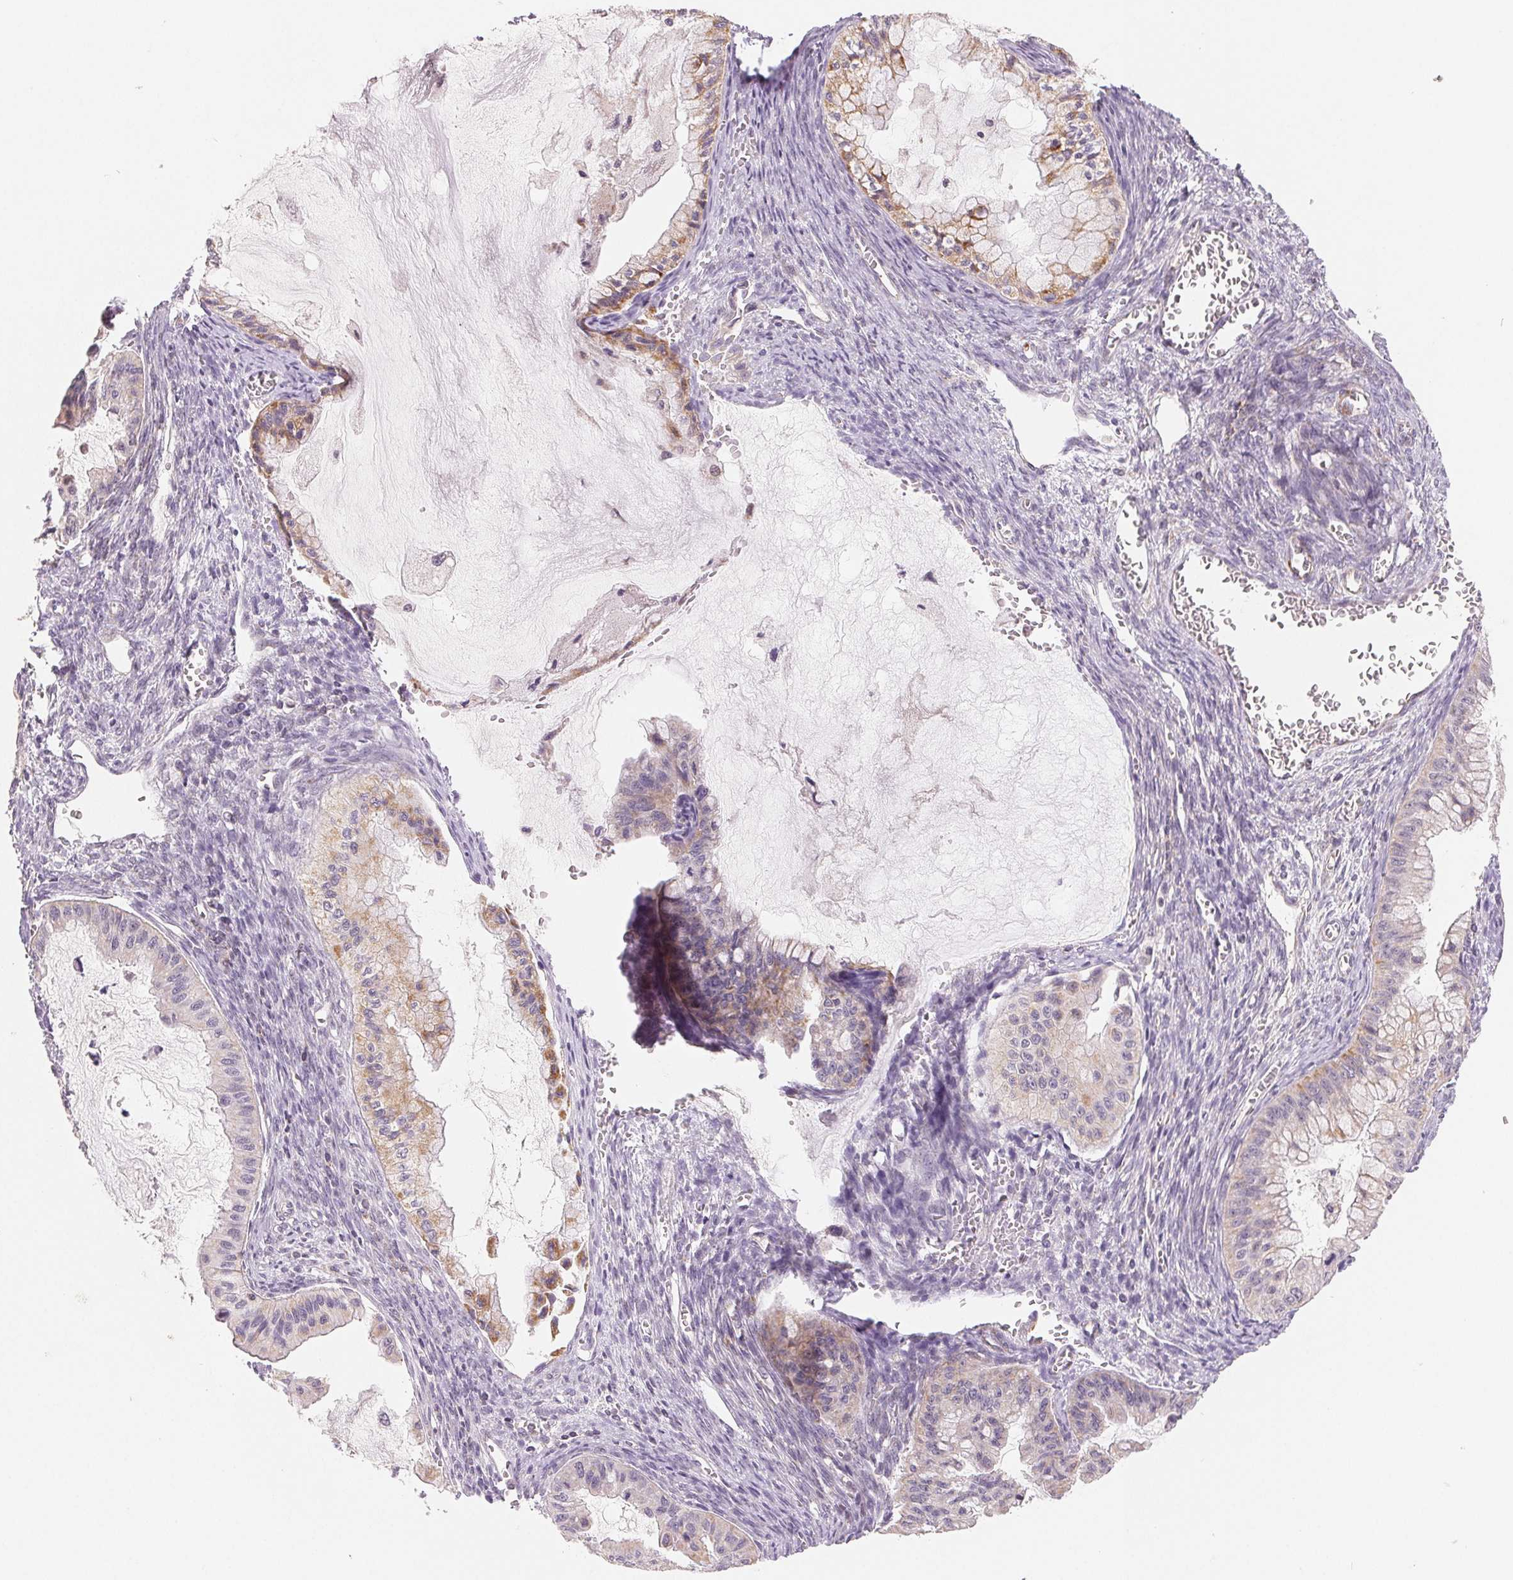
{"staining": {"intensity": "moderate", "quantity": "<25%", "location": "cytoplasmic/membranous"}, "tissue": "ovarian cancer", "cell_type": "Tumor cells", "image_type": "cancer", "snomed": [{"axis": "morphology", "description": "Cystadenocarcinoma, mucinous, NOS"}, {"axis": "topography", "description": "Ovary"}], "caption": "Tumor cells display low levels of moderate cytoplasmic/membranous positivity in about <25% of cells in human ovarian cancer (mucinous cystadenocarcinoma).", "gene": "HINT2", "patient": {"sex": "female", "age": 72}}